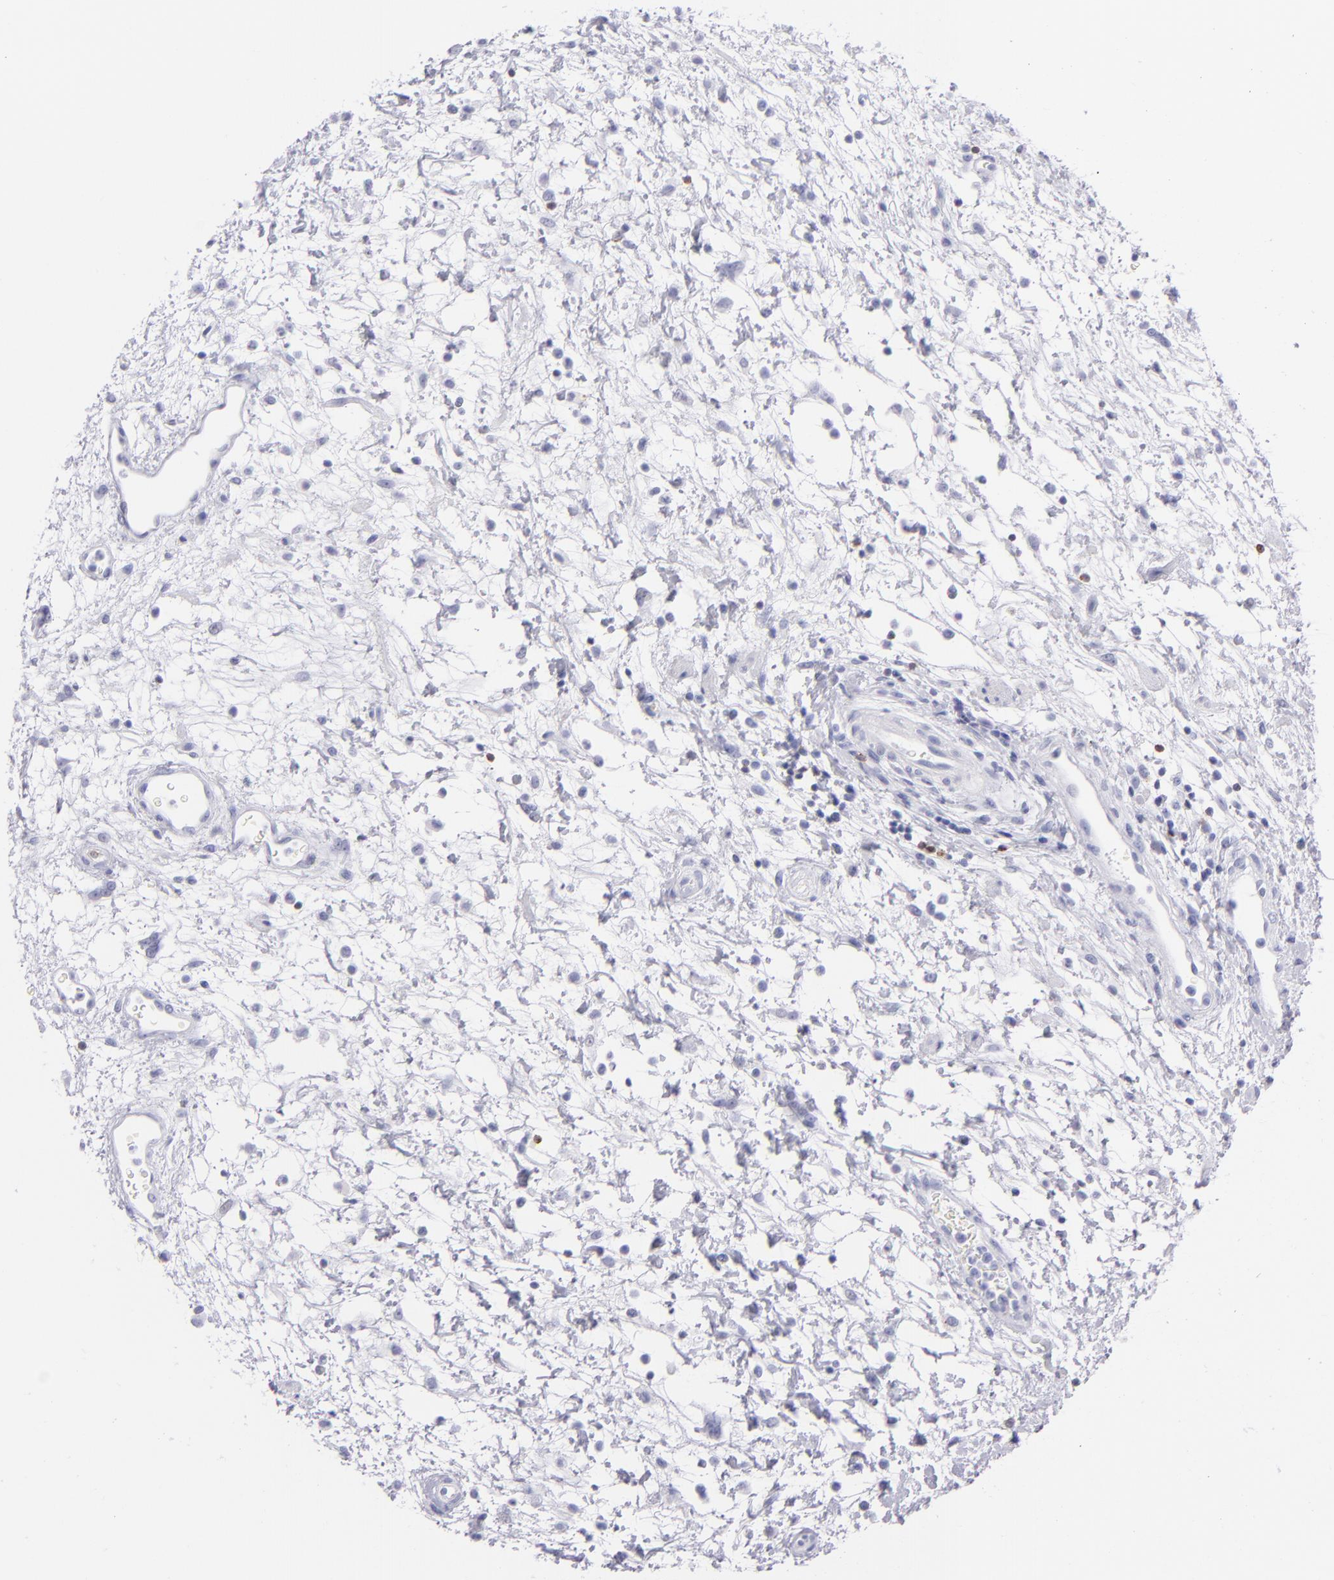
{"staining": {"intensity": "negative", "quantity": "none", "location": "none"}, "tissue": "urinary bladder", "cell_type": "Urothelial cells", "image_type": "normal", "snomed": [{"axis": "morphology", "description": "Normal tissue, NOS"}, {"axis": "topography", "description": "Smooth muscle"}, {"axis": "topography", "description": "Urinary bladder"}], "caption": "The IHC histopathology image has no significant staining in urothelial cells of urinary bladder.", "gene": "PRF1", "patient": {"sex": "male", "age": 35}}